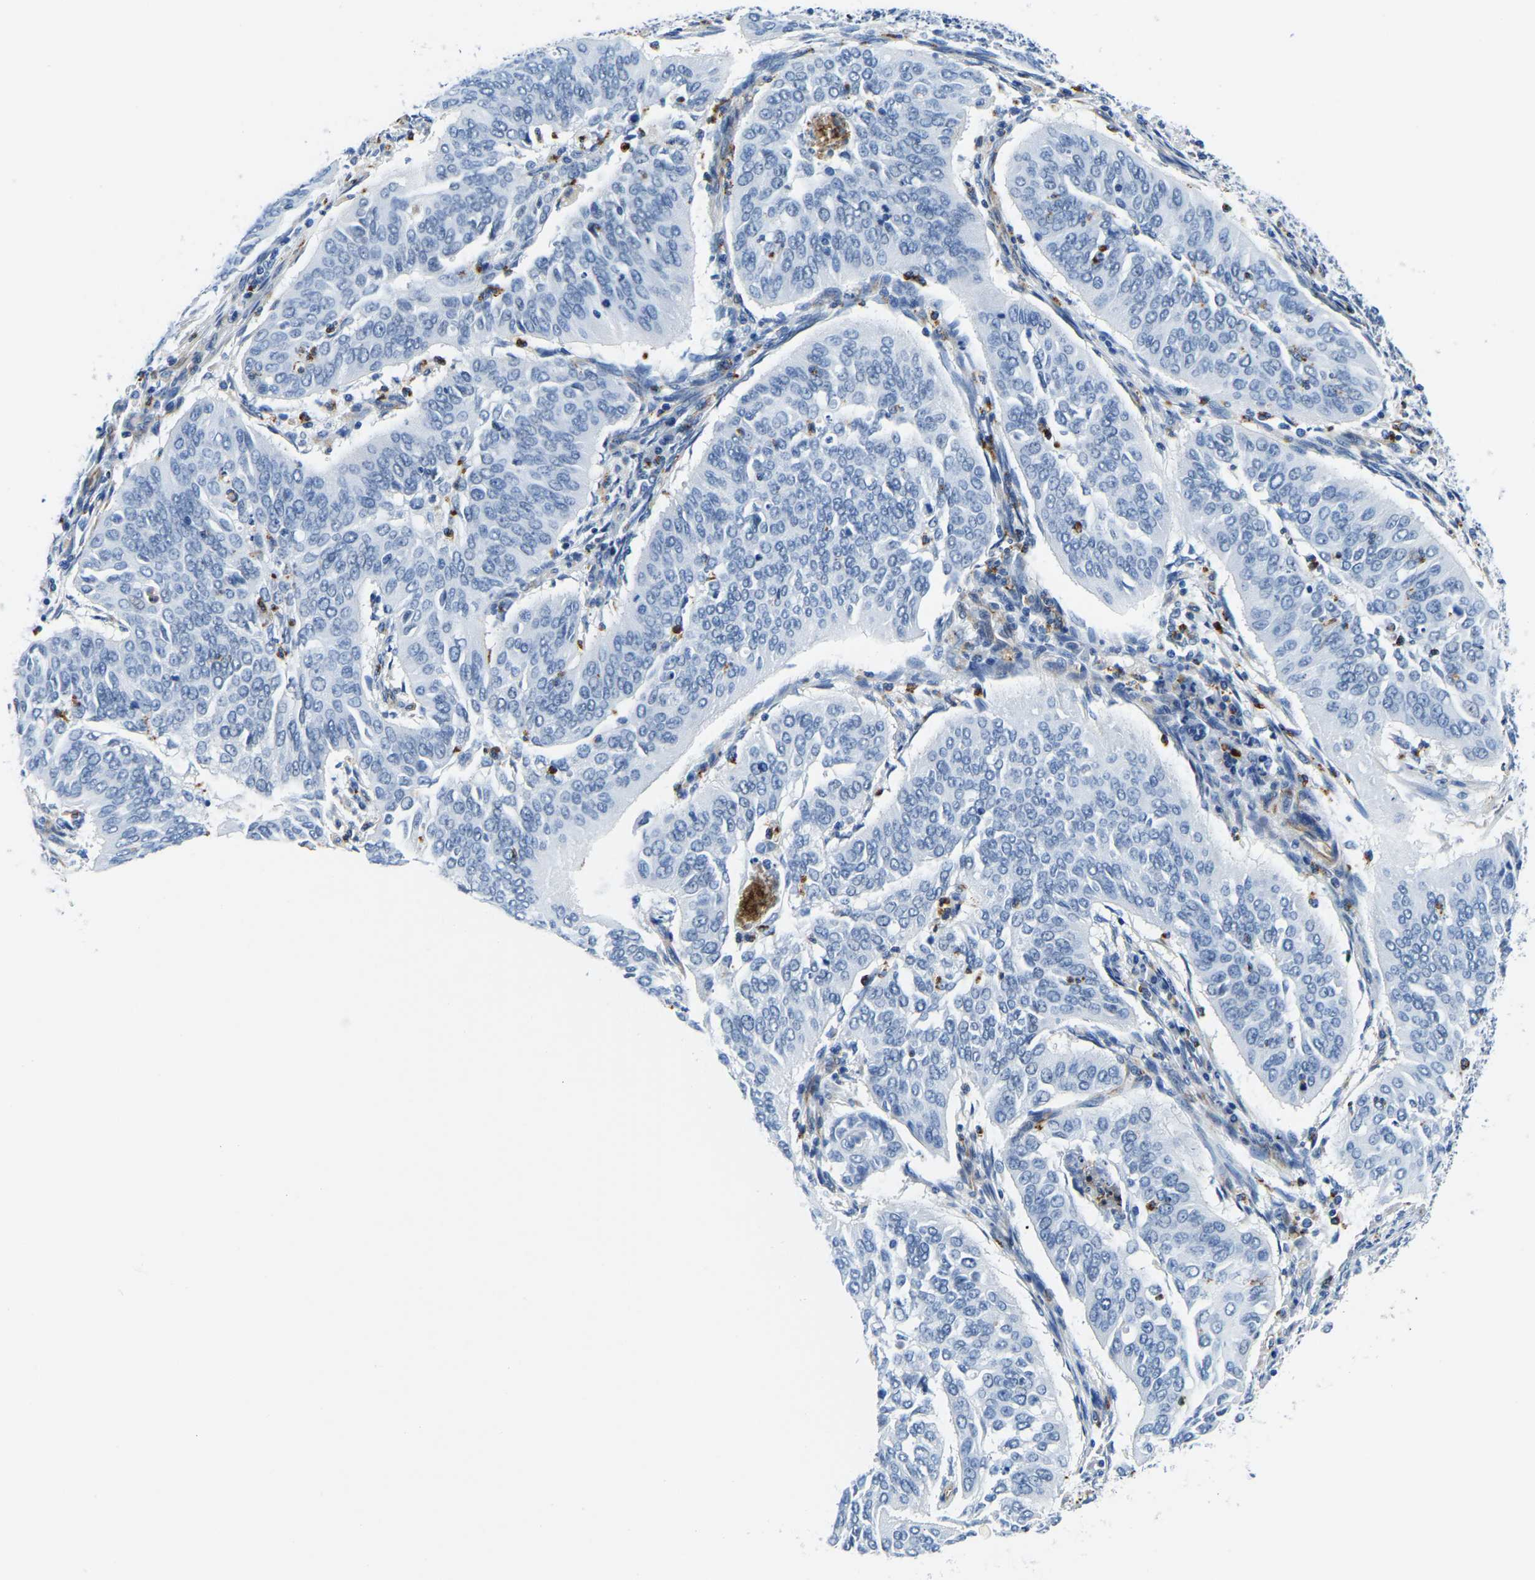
{"staining": {"intensity": "negative", "quantity": "none", "location": "none"}, "tissue": "cervical cancer", "cell_type": "Tumor cells", "image_type": "cancer", "snomed": [{"axis": "morphology", "description": "Normal tissue, NOS"}, {"axis": "morphology", "description": "Squamous cell carcinoma, NOS"}, {"axis": "topography", "description": "Cervix"}], "caption": "An immunohistochemistry histopathology image of cervical cancer is shown. There is no staining in tumor cells of cervical cancer.", "gene": "MS4A3", "patient": {"sex": "female", "age": 39}}